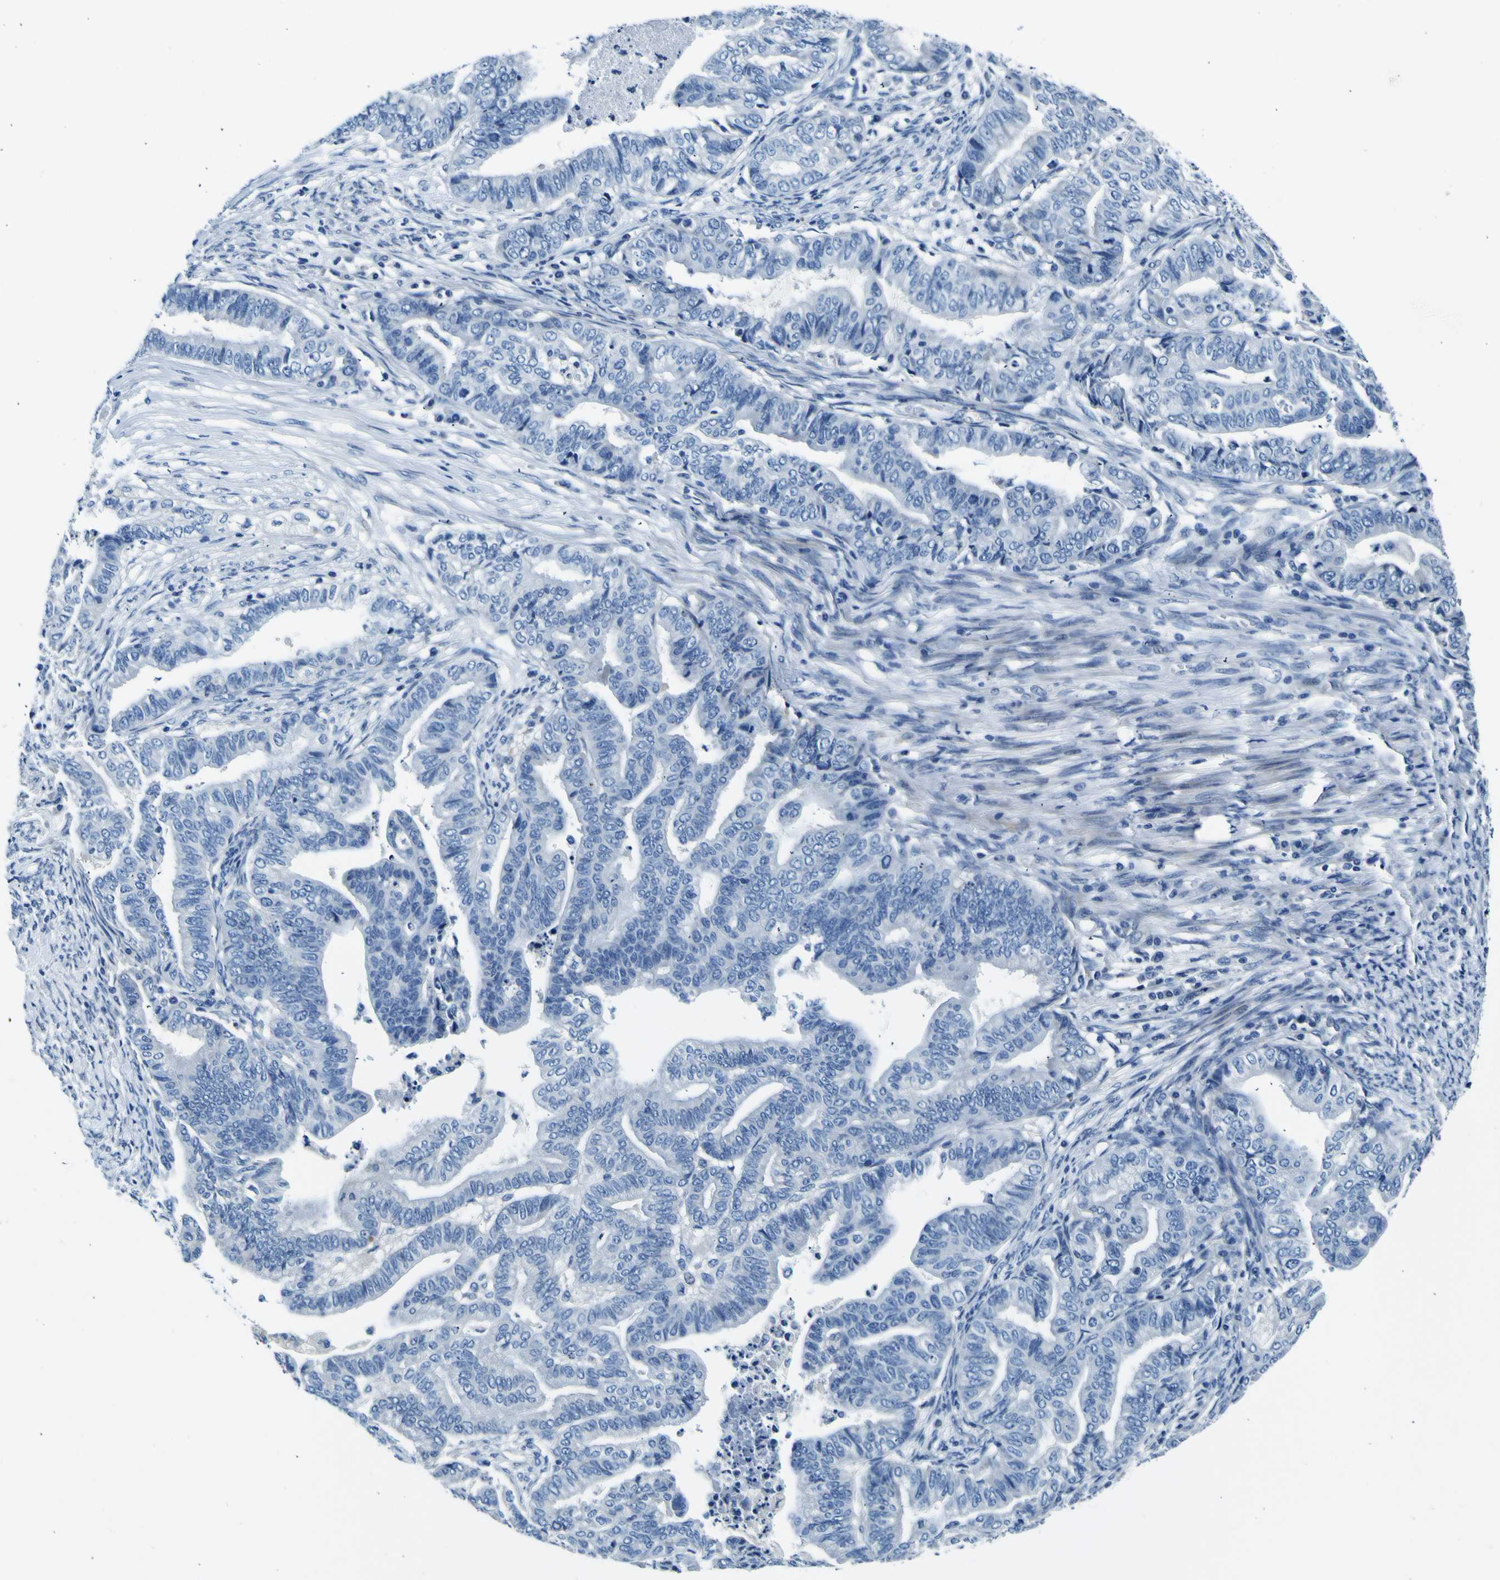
{"staining": {"intensity": "negative", "quantity": "none", "location": "none"}, "tissue": "endometrial cancer", "cell_type": "Tumor cells", "image_type": "cancer", "snomed": [{"axis": "morphology", "description": "Adenocarcinoma, NOS"}, {"axis": "topography", "description": "Endometrium"}], "caption": "Immunohistochemical staining of human endometrial cancer (adenocarcinoma) demonstrates no significant positivity in tumor cells. (DAB IHC with hematoxylin counter stain).", "gene": "ADGRA2", "patient": {"sex": "female", "age": 79}}